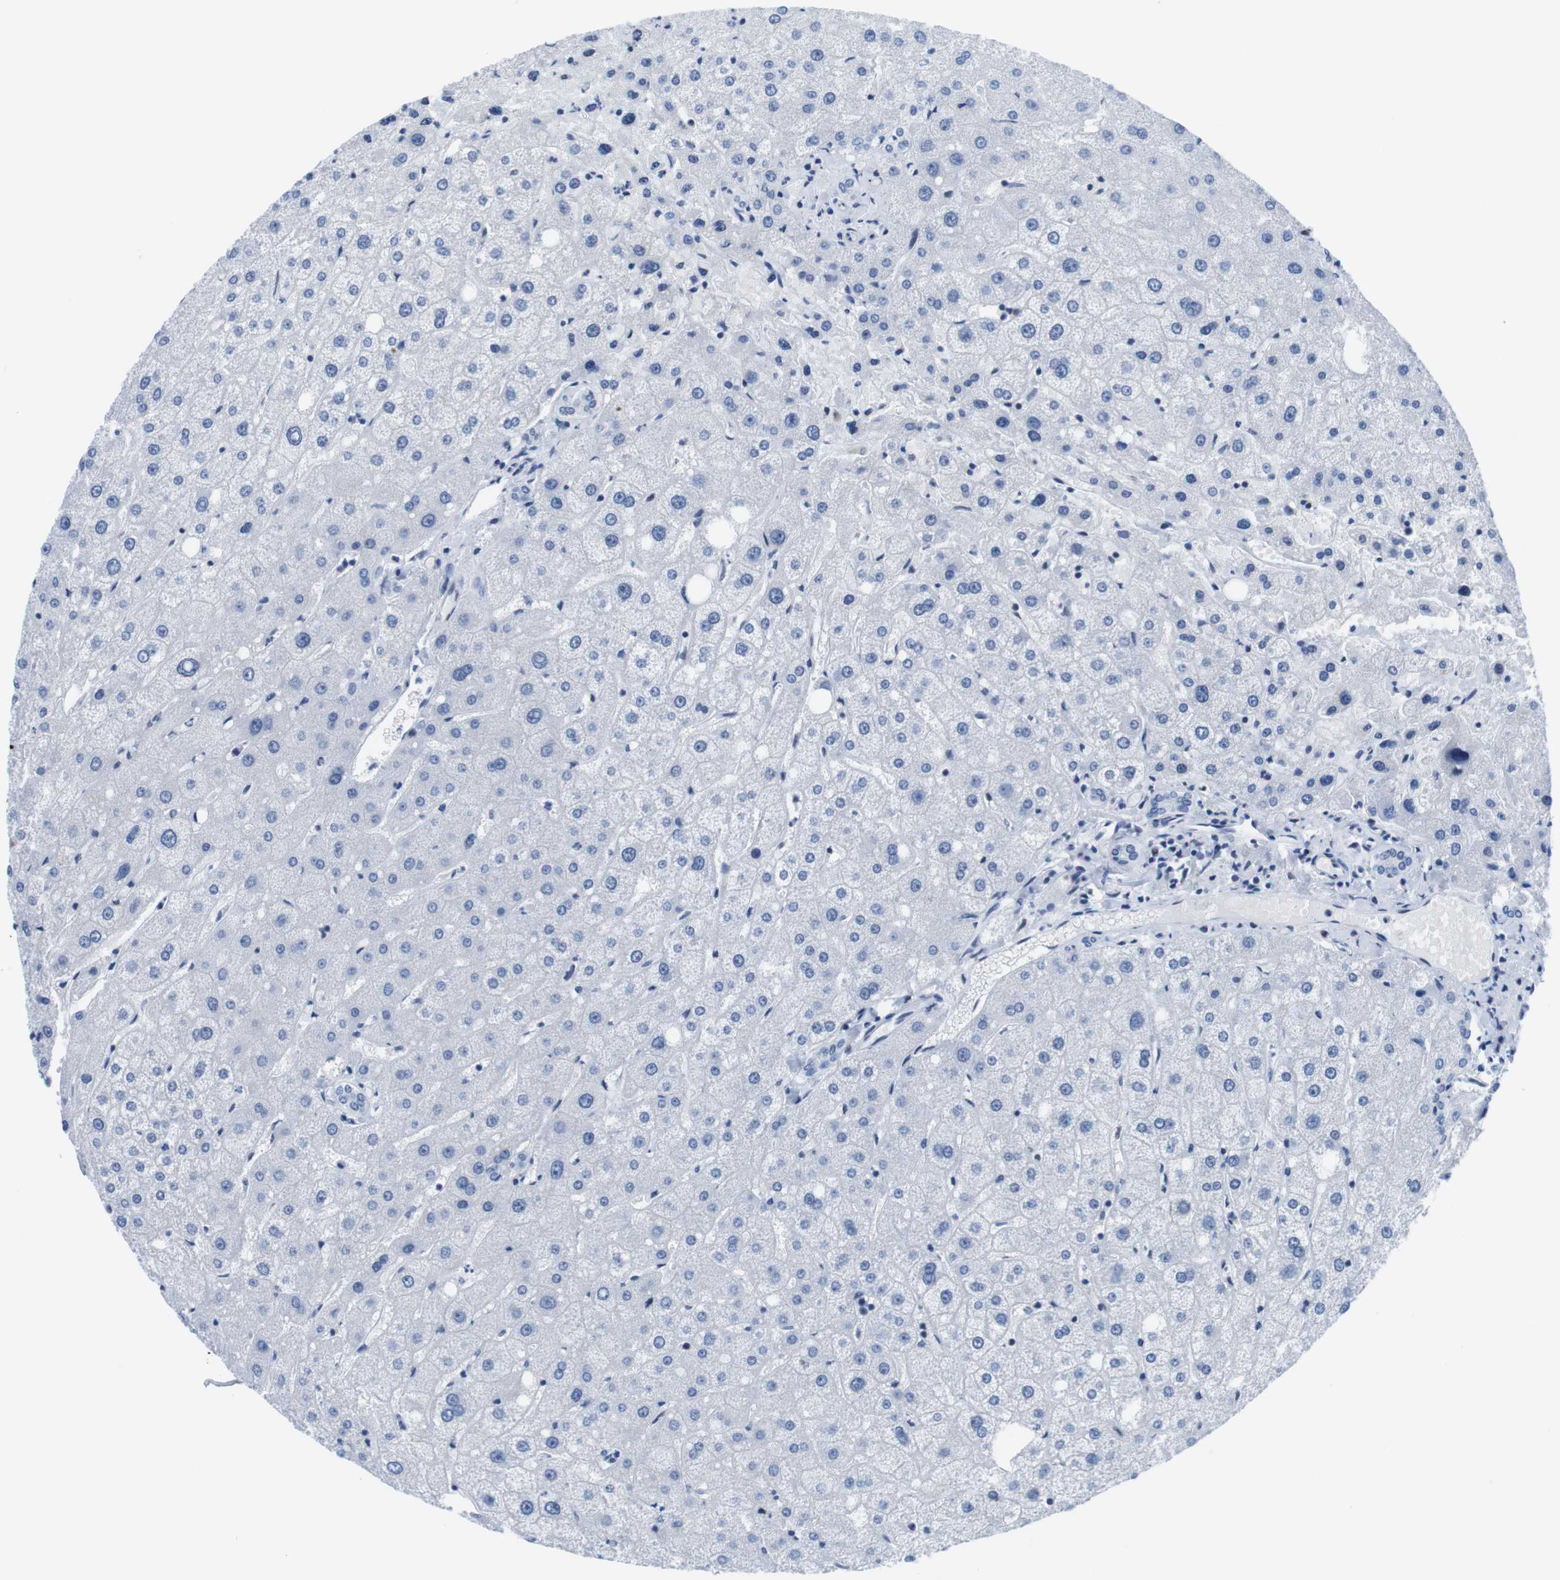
{"staining": {"intensity": "negative", "quantity": "none", "location": "none"}, "tissue": "liver", "cell_type": "Cholangiocytes", "image_type": "normal", "snomed": [{"axis": "morphology", "description": "Normal tissue, NOS"}, {"axis": "topography", "description": "Liver"}], "caption": "Liver was stained to show a protein in brown. There is no significant positivity in cholangiocytes. The staining was performed using DAB (3,3'-diaminobenzidine) to visualize the protein expression in brown, while the nuclei were stained in blue with hematoxylin (Magnification: 20x).", "gene": "IFI16", "patient": {"sex": "male", "age": 73}}